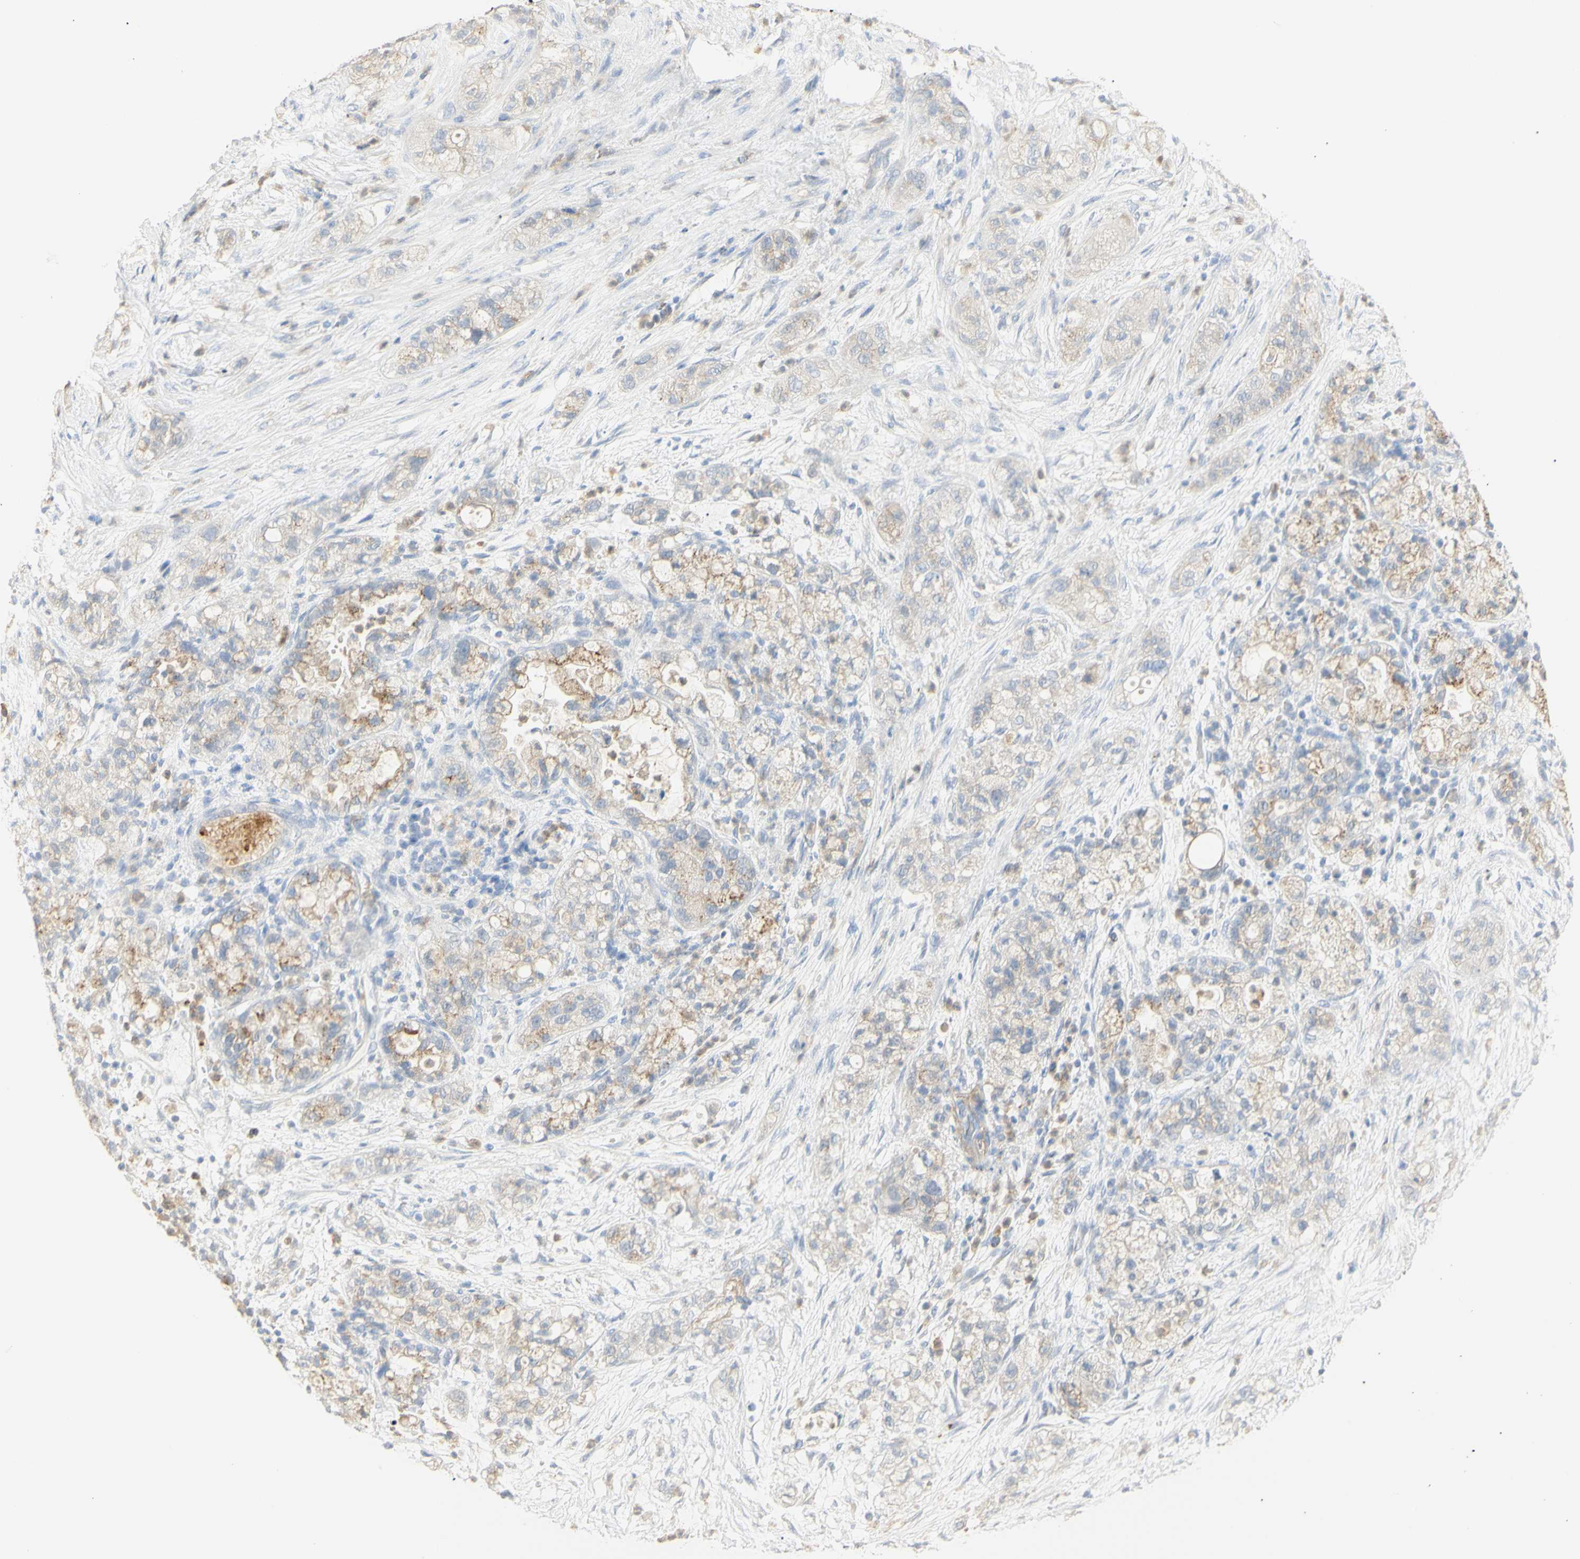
{"staining": {"intensity": "moderate", "quantity": "25%-75%", "location": "cytoplasmic/membranous"}, "tissue": "pancreatic cancer", "cell_type": "Tumor cells", "image_type": "cancer", "snomed": [{"axis": "morphology", "description": "Adenocarcinoma, NOS"}, {"axis": "topography", "description": "Pancreas"}], "caption": "Human adenocarcinoma (pancreatic) stained for a protein (brown) displays moderate cytoplasmic/membranous positive staining in about 25%-75% of tumor cells.", "gene": "B4GALNT3", "patient": {"sex": "female", "age": 78}}